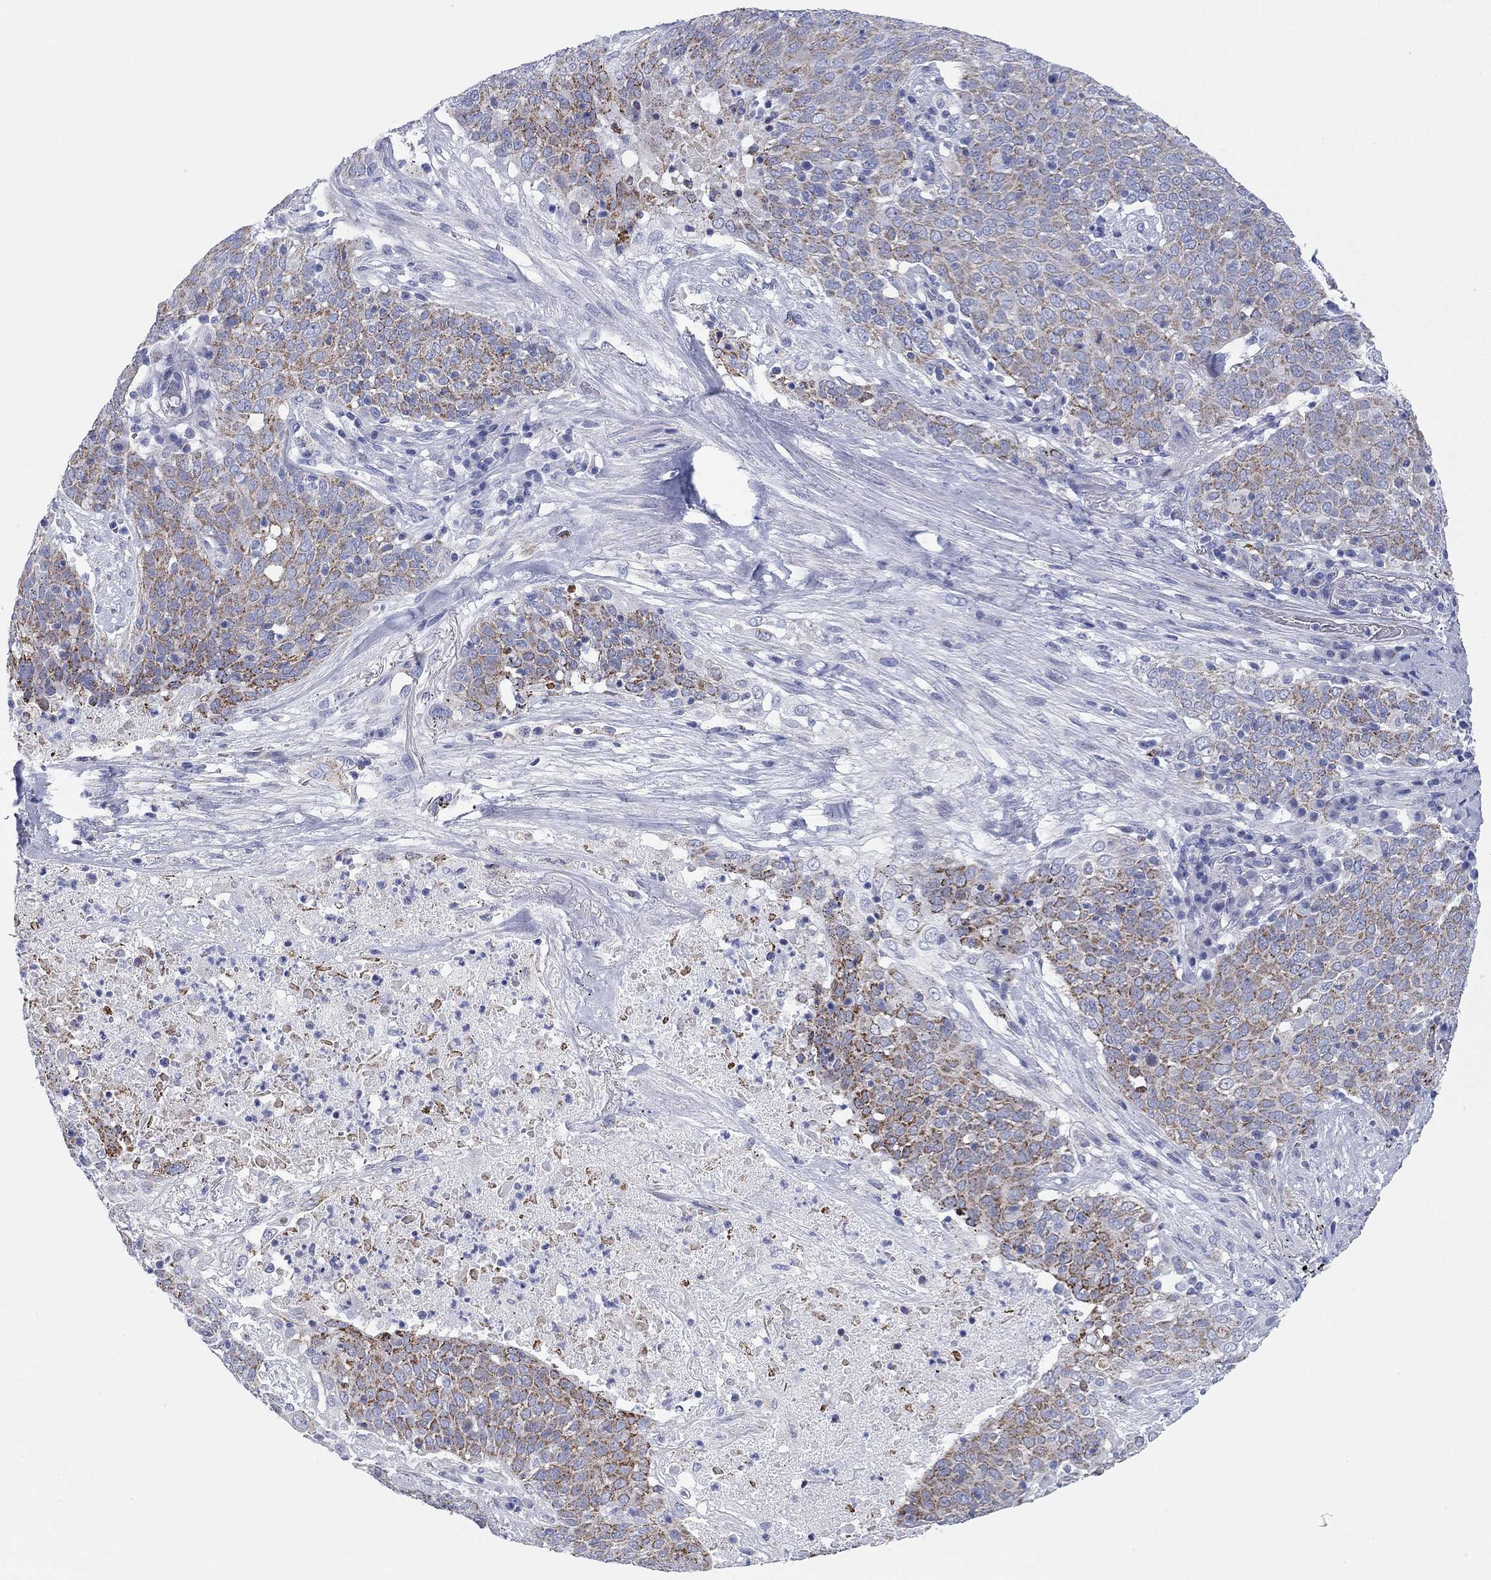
{"staining": {"intensity": "strong", "quantity": "25%-75%", "location": "cytoplasmic/membranous"}, "tissue": "lung cancer", "cell_type": "Tumor cells", "image_type": "cancer", "snomed": [{"axis": "morphology", "description": "Squamous cell carcinoma, NOS"}, {"axis": "topography", "description": "Lung"}], "caption": "This histopathology image exhibits IHC staining of human lung squamous cell carcinoma, with high strong cytoplasmic/membranous staining in approximately 25%-75% of tumor cells.", "gene": "CHI3L2", "patient": {"sex": "male", "age": 82}}